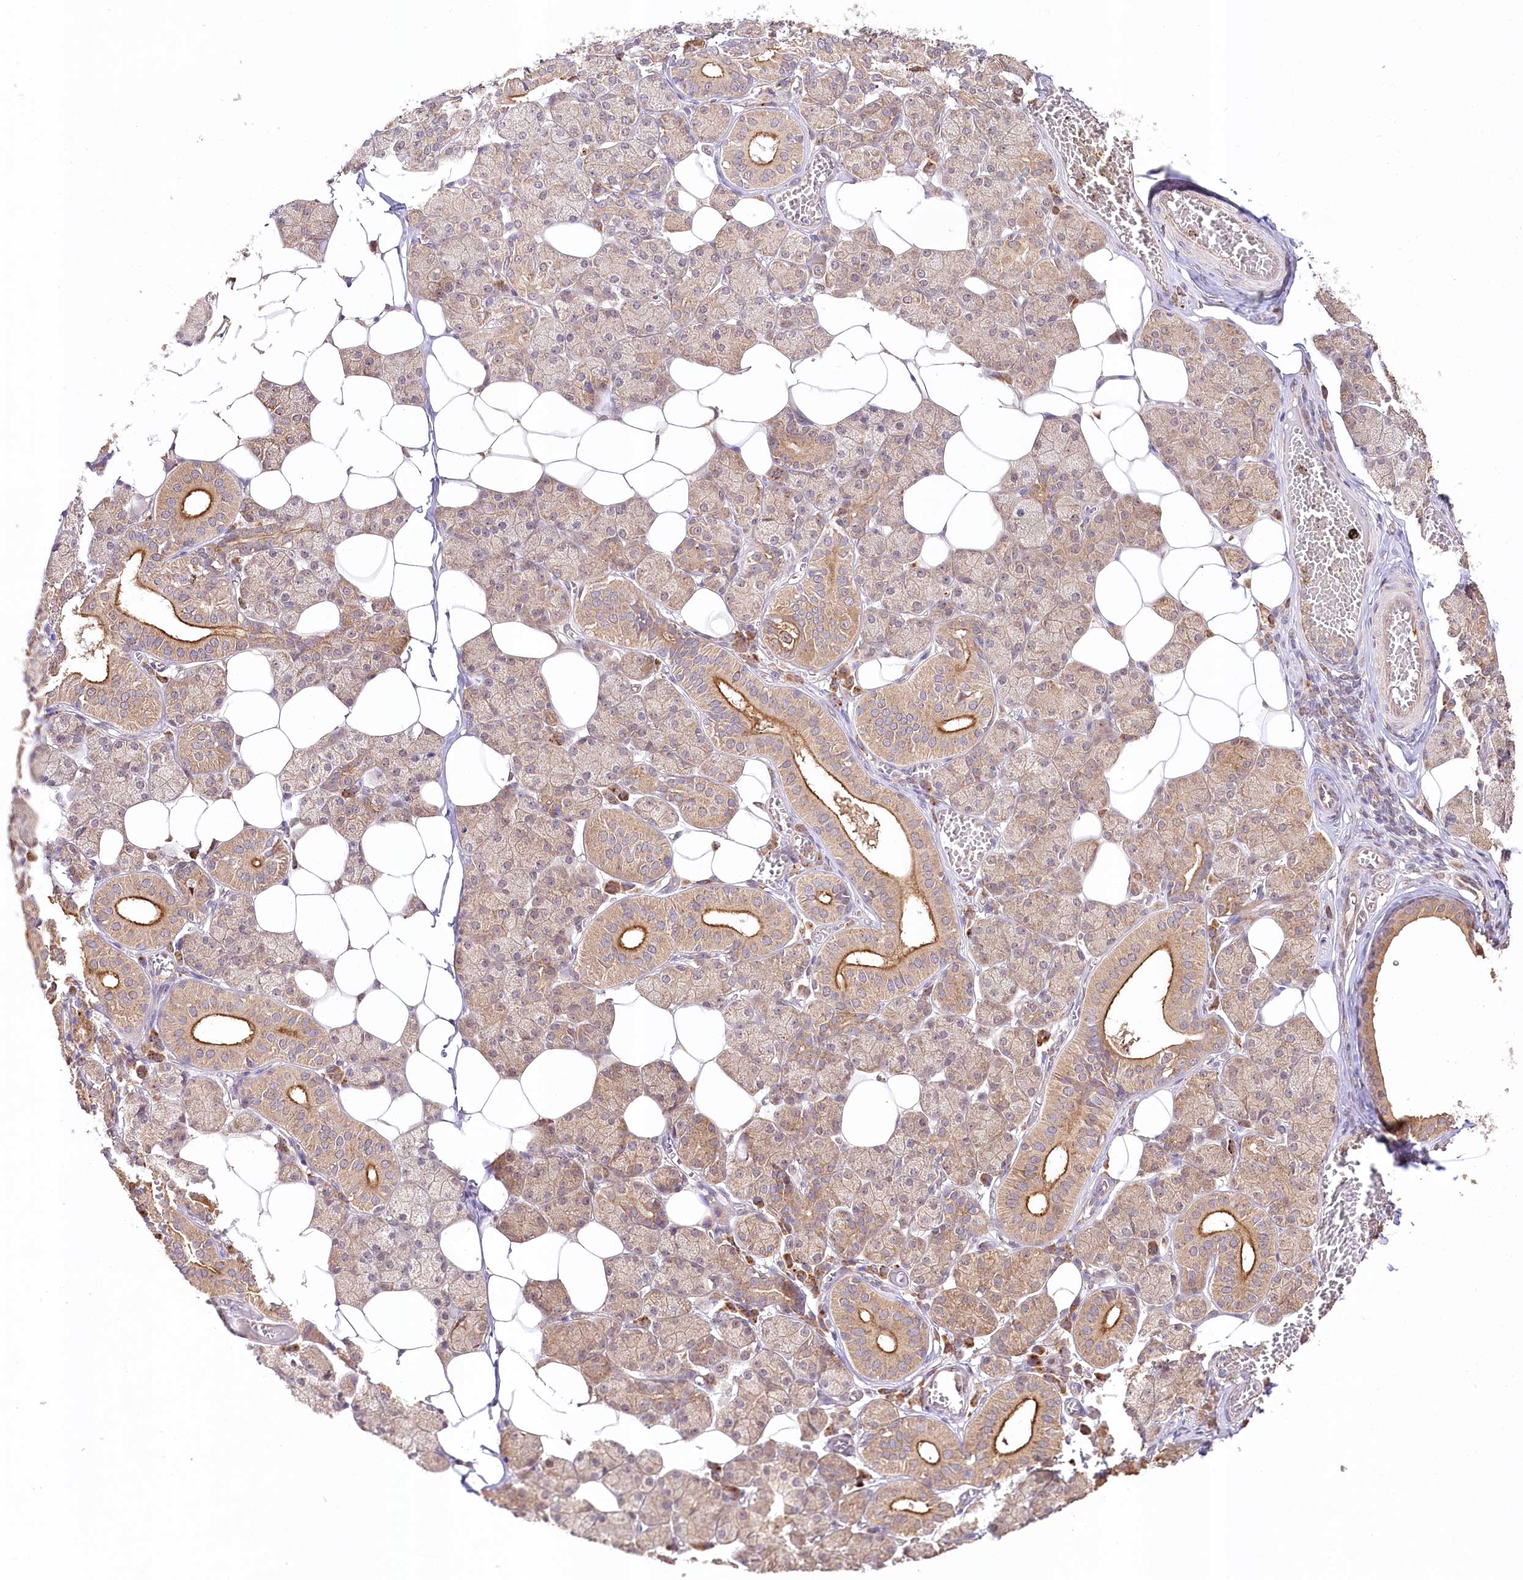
{"staining": {"intensity": "moderate", "quantity": "25%-75%", "location": "cytoplasmic/membranous"}, "tissue": "salivary gland", "cell_type": "Glandular cells", "image_type": "normal", "snomed": [{"axis": "morphology", "description": "Normal tissue, NOS"}, {"axis": "topography", "description": "Salivary gland"}], "caption": "Moderate cytoplasmic/membranous staining is seen in about 25%-75% of glandular cells in benign salivary gland.", "gene": "DMXL1", "patient": {"sex": "female", "age": 33}}